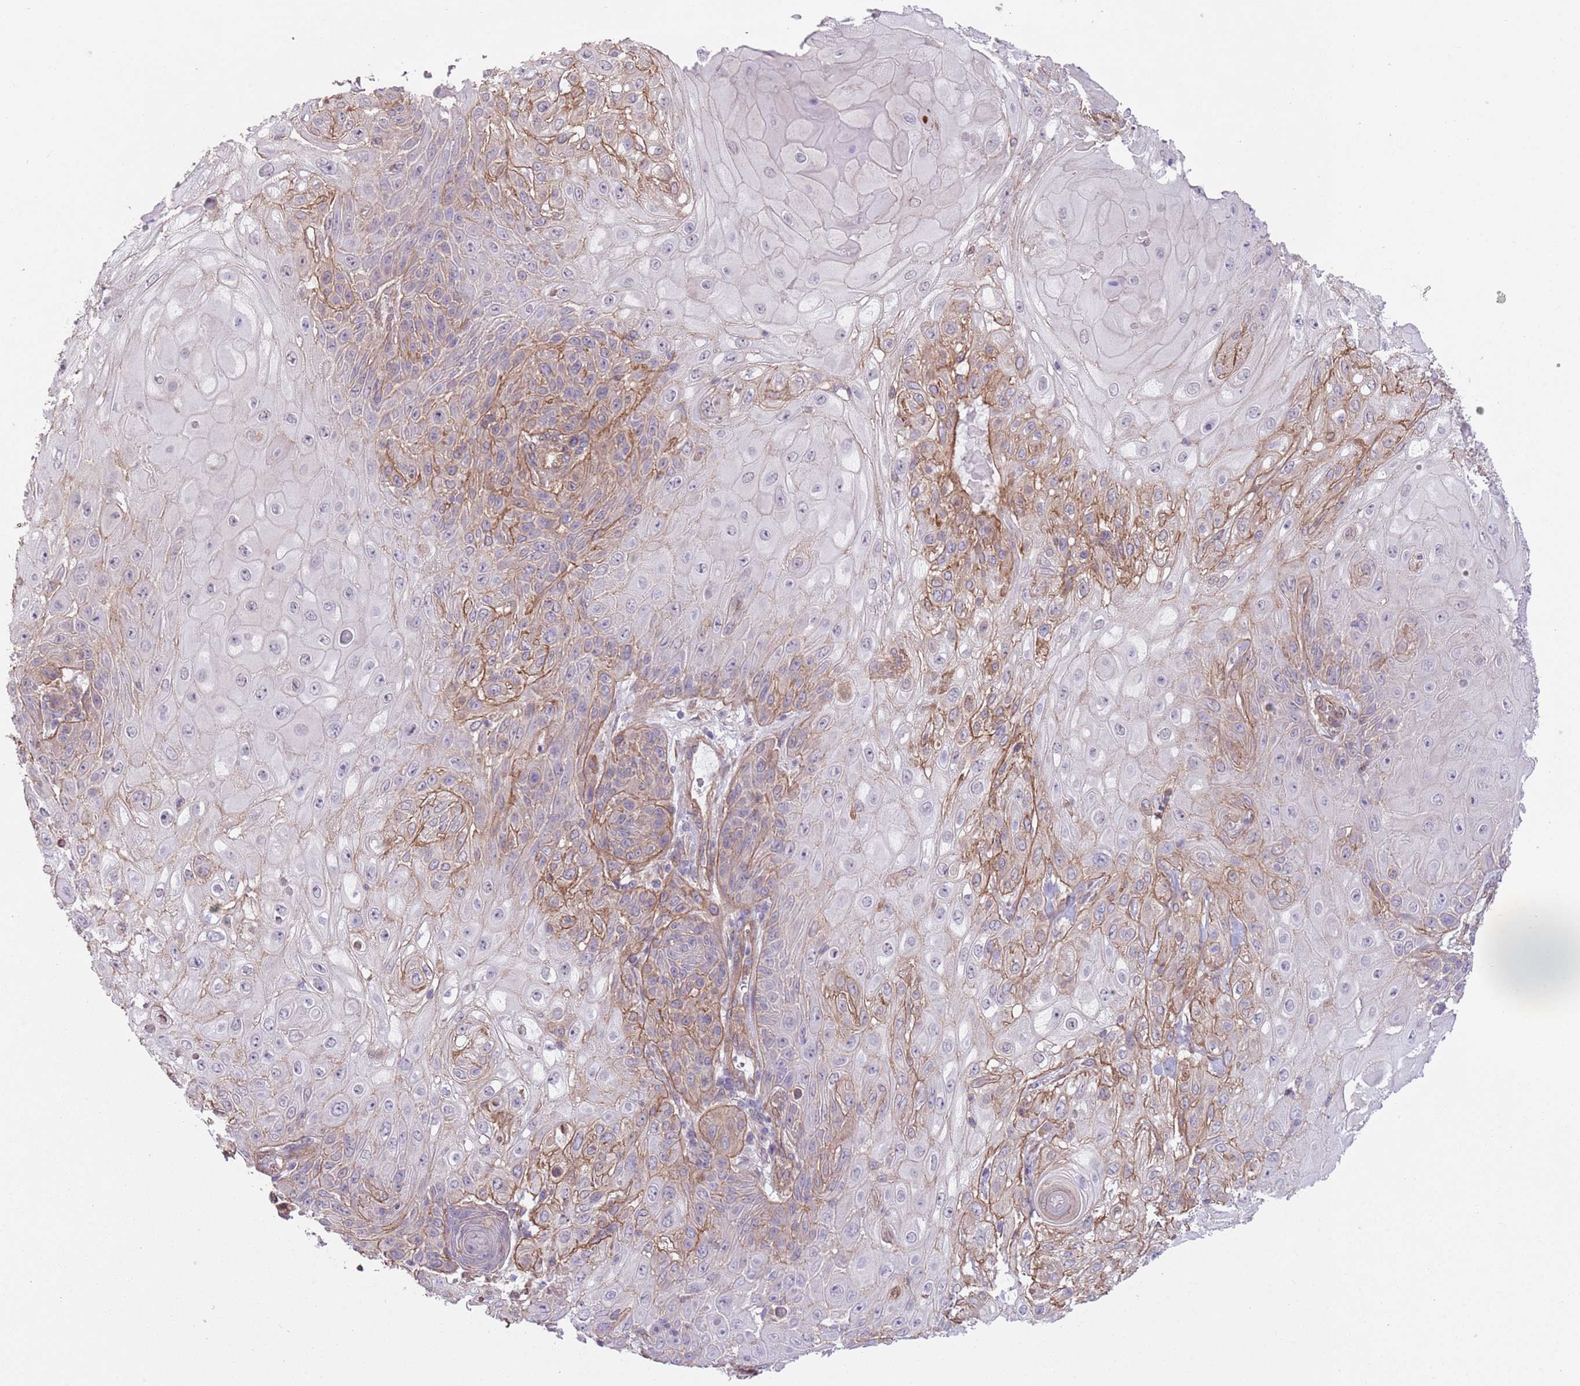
{"staining": {"intensity": "moderate", "quantity": "<25%", "location": "cytoplasmic/membranous"}, "tissue": "skin cancer", "cell_type": "Tumor cells", "image_type": "cancer", "snomed": [{"axis": "morphology", "description": "Normal tissue, NOS"}, {"axis": "morphology", "description": "Squamous cell carcinoma, NOS"}, {"axis": "topography", "description": "Skin"}, {"axis": "topography", "description": "Cartilage tissue"}], "caption": "Protein expression analysis of squamous cell carcinoma (skin) shows moderate cytoplasmic/membranous expression in about <25% of tumor cells.", "gene": "CREBZF", "patient": {"sex": "female", "age": 79}}